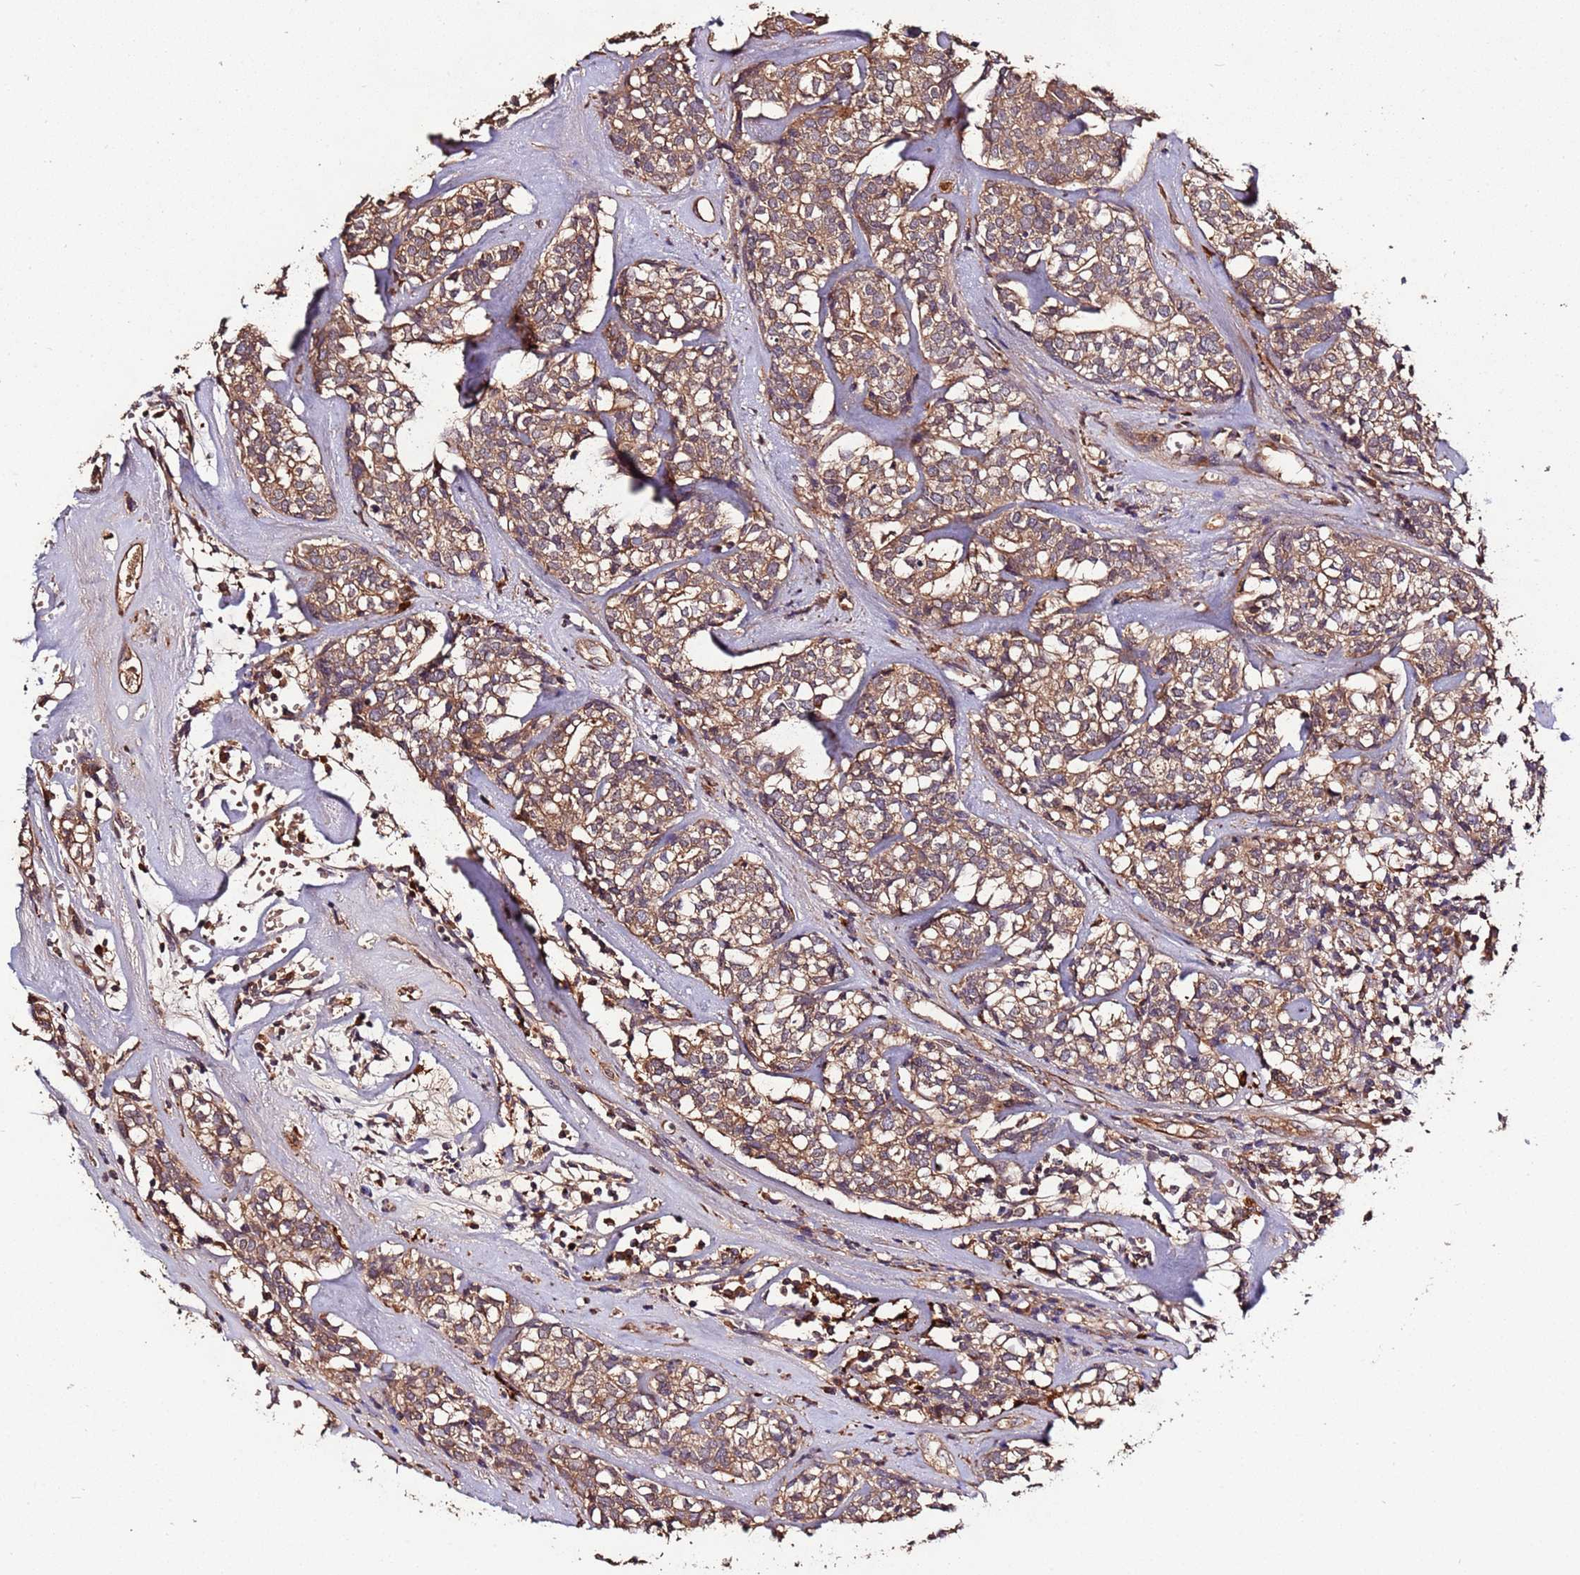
{"staining": {"intensity": "moderate", "quantity": ">75%", "location": "cytoplasmic/membranous"}, "tissue": "head and neck cancer", "cell_type": "Tumor cells", "image_type": "cancer", "snomed": [{"axis": "morphology", "description": "Adenocarcinoma, NOS"}, {"axis": "topography", "description": "Salivary gland"}, {"axis": "topography", "description": "Head-Neck"}], "caption": "Immunohistochemistry (IHC) (DAB (3,3'-diaminobenzidine)) staining of human adenocarcinoma (head and neck) displays moderate cytoplasmic/membranous protein positivity in approximately >75% of tumor cells.", "gene": "RPS15A", "patient": {"sex": "female", "age": 65}}